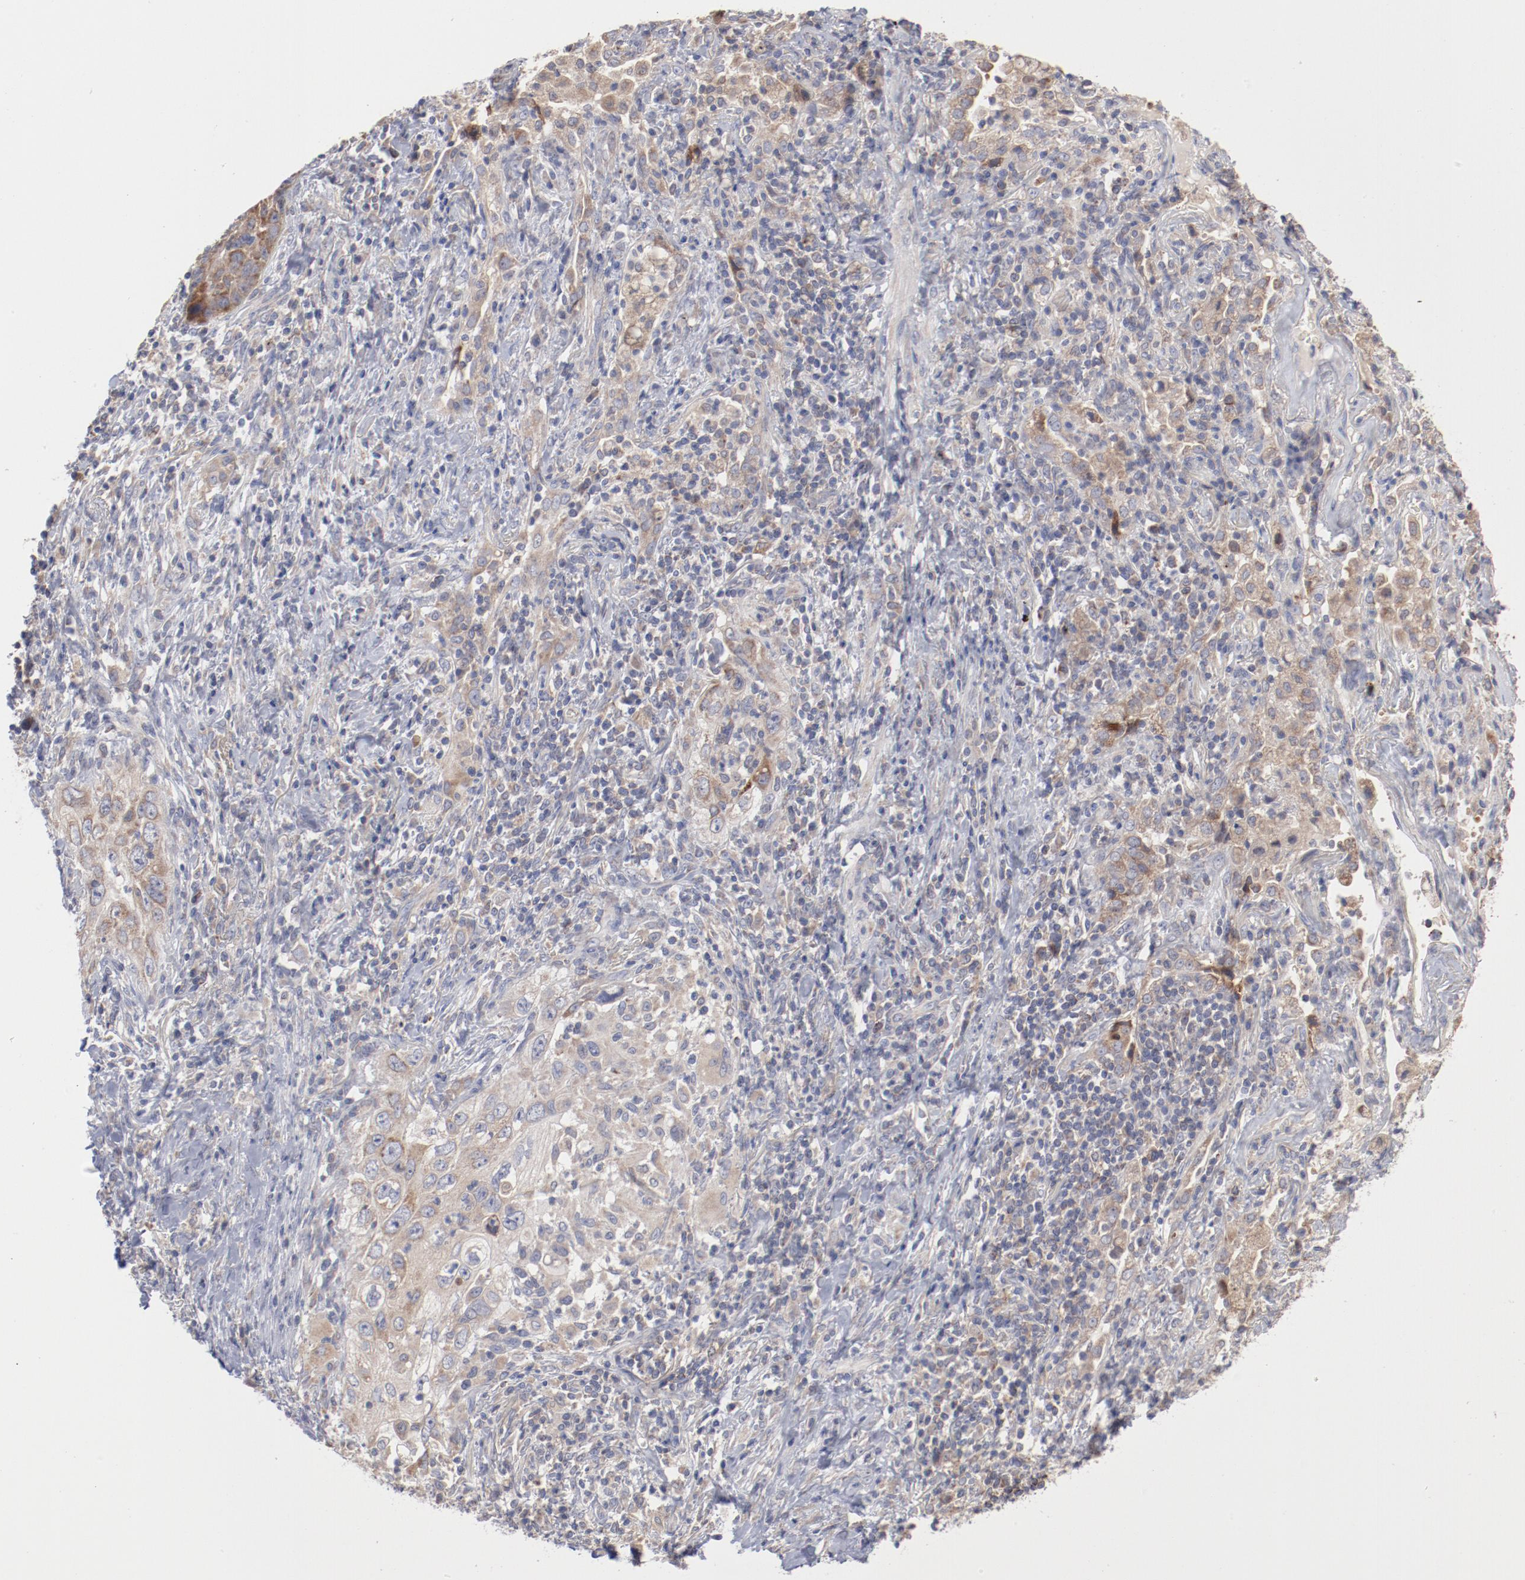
{"staining": {"intensity": "moderate", "quantity": ">75%", "location": "cytoplasmic/membranous"}, "tissue": "lung cancer", "cell_type": "Tumor cells", "image_type": "cancer", "snomed": [{"axis": "morphology", "description": "Squamous cell carcinoma, NOS"}, {"axis": "topography", "description": "Lung"}], "caption": "IHC staining of lung cancer (squamous cell carcinoma), which displays medium levels of moderate cytoplasmic/membranous positivity in about >75% of tumor cells indicating moderate cytoplasmic/membranous protein positivity. The staining was performed using DAB (3,3'-diaminobenzidine) (brown) for protein detection and nuclei were counterstained in hematoxylin (blue).", "gene": "PPFIBP2", "patient": {"sex": "female", "age": 67}}